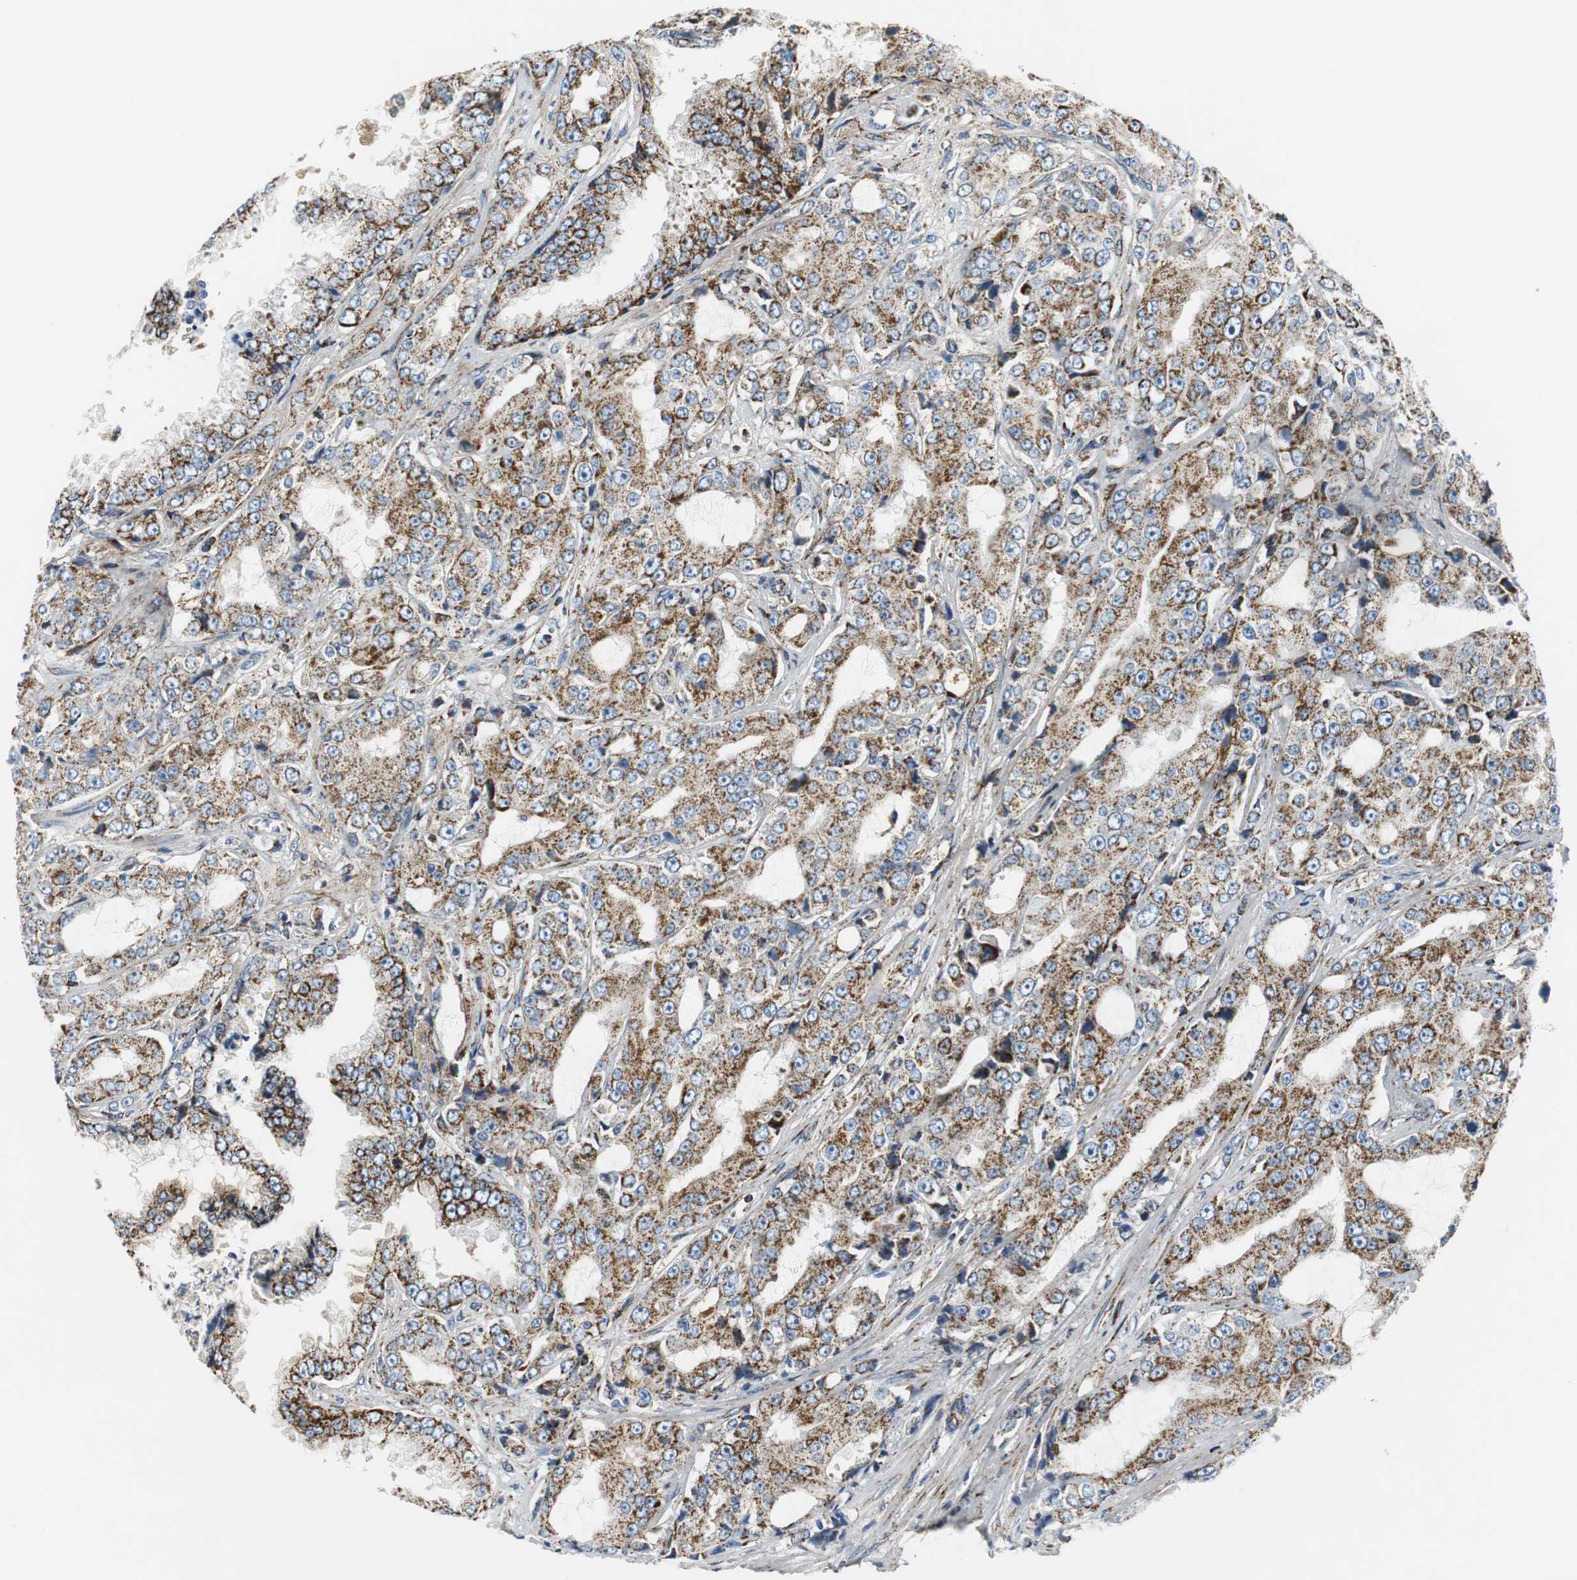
{"staining": {"intensity": "strong", "quantity": "25%-75%", "location": "cytoplasmic/membranous"}, "tissue": "prostate cancer", "cell_type": "Tumor cells", "image_type": "cancer", "snomed": [{"axis": "morphology", "description": "Adenocarcinoma, High grade"}, {"axis": "topography", "description": "Prostate"}], "caption": "The photomicrograph demonstrates staining of prostate adenocarcinoma (high-grade), revealing strong cytoplasmic/membranous protein expression (brown color) within tumor cells. Nuclei are stained in blue.", "gene": "C1QTNF7", "patient": {"sex": "male", "age": 73}}